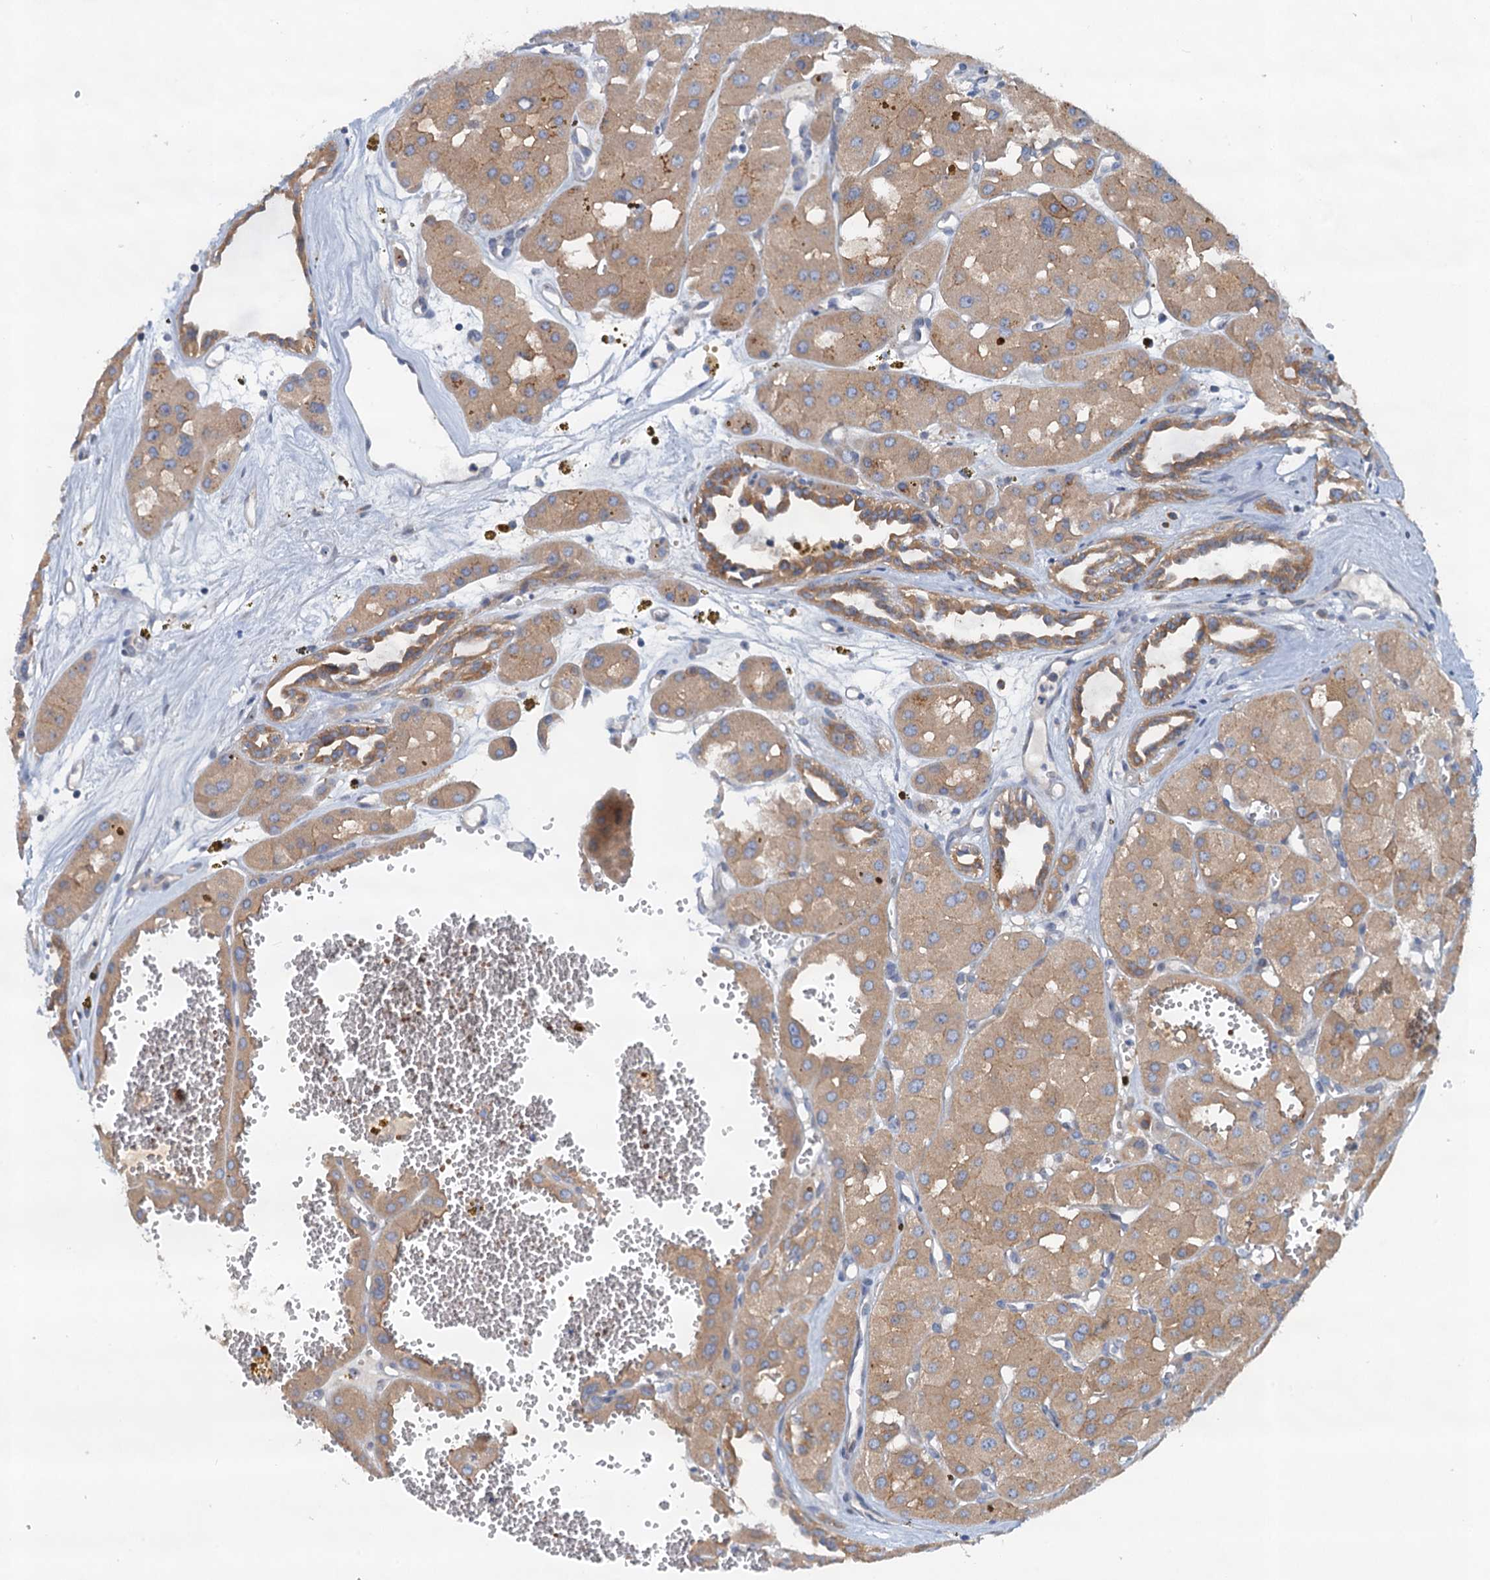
{"staining": {"intensity": "weak", "quantity": ">75%", "location": "cytoplasmic/membranous"}, "tissue": "renal cancer", "cell_type": "Tumor cells", "image_type": "cancer", "snomed": [{"axis": "morphology", "description": "Carcinoma, NOS"}, {"axis": "topography", "description": "Kidney"}], "caption": "The micrograph exhibits a brown stain indicating the presence of a protein in the cytoplasmic/membranous of tumor cells in renal cancer. (IHC, brightfield microscopy, high magnification).", "gene": "NBEA", "patient": {"sex": "female", "age": 75}}